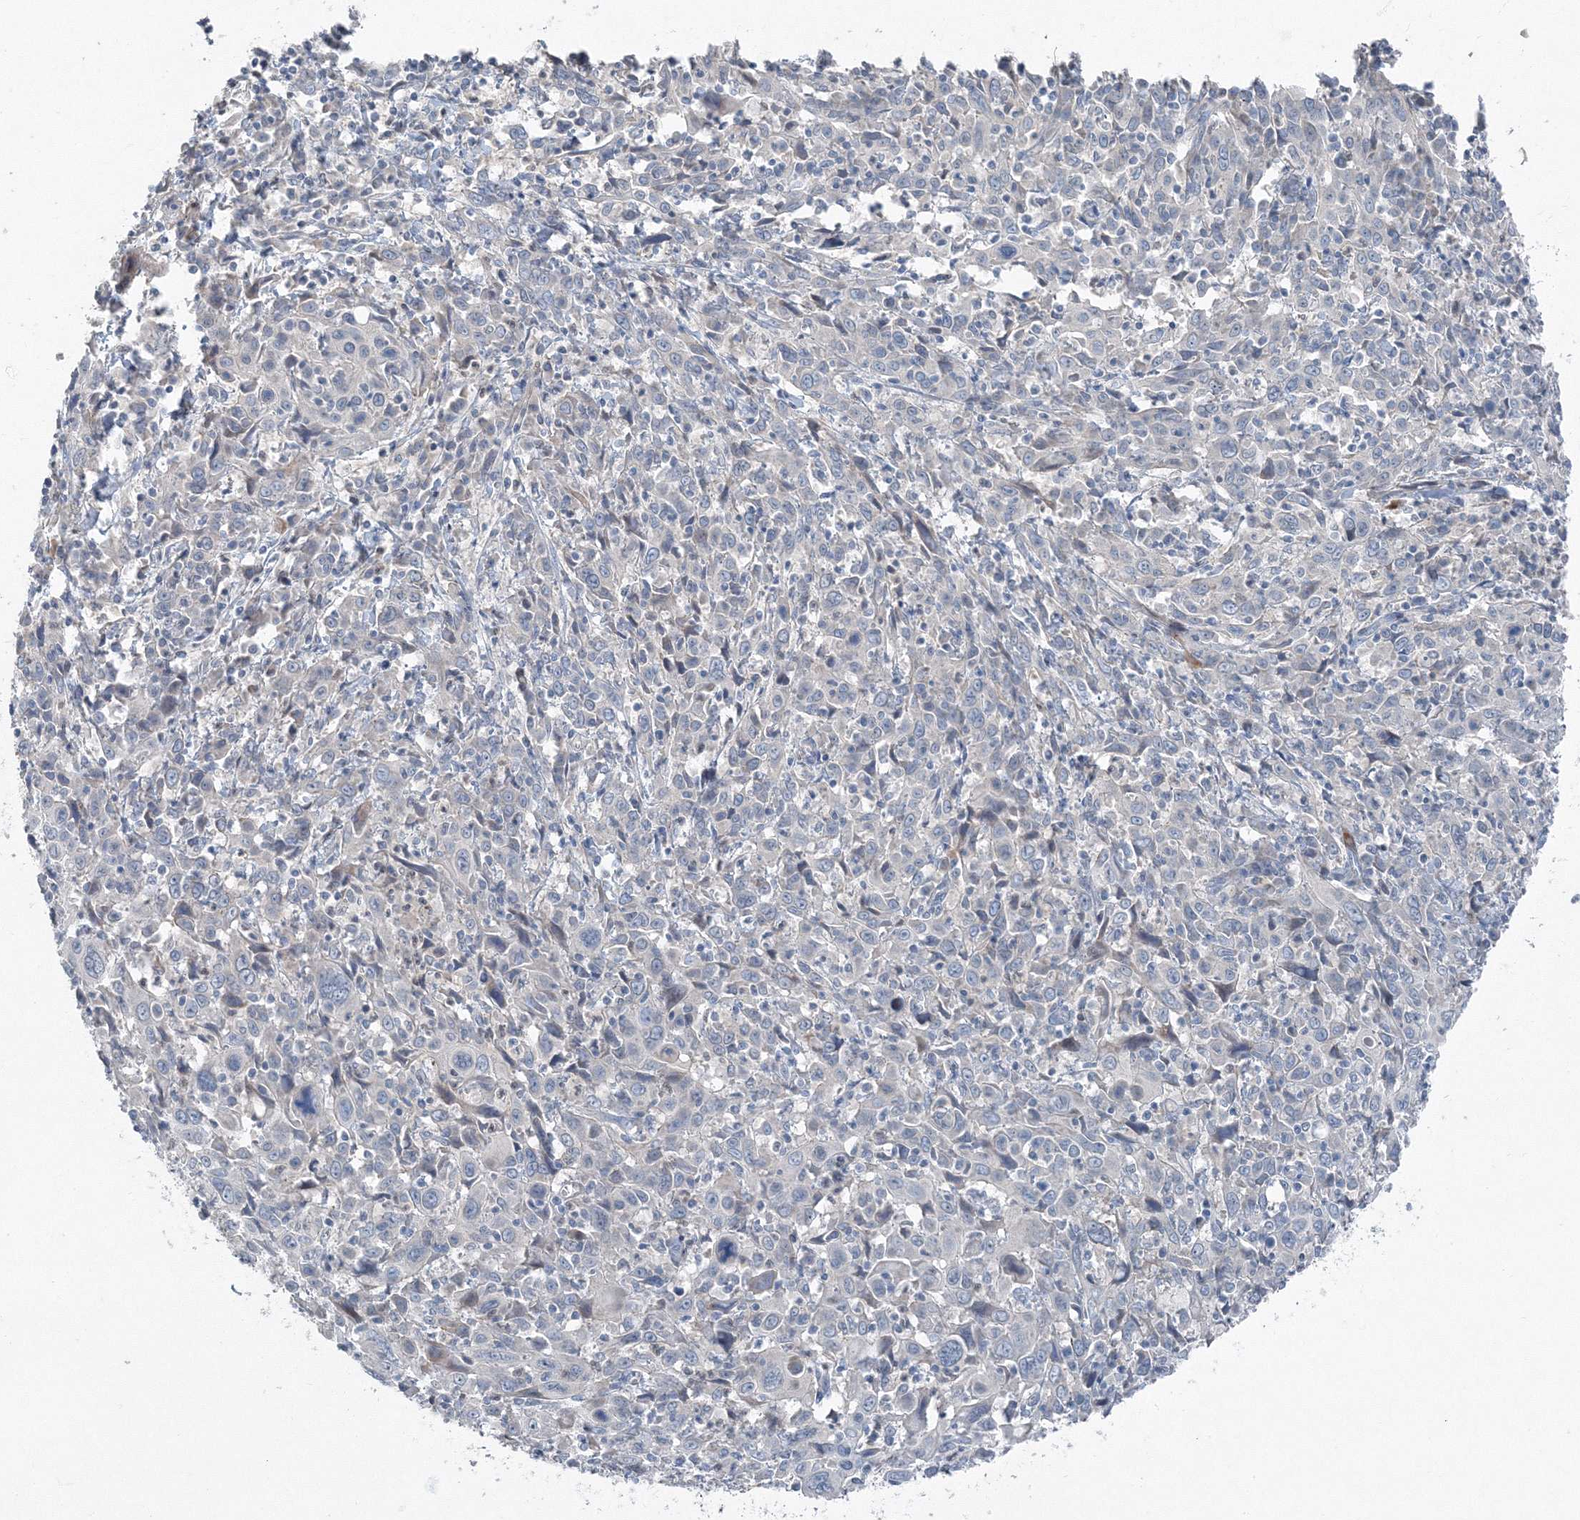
{"staining": {"intensity": "negative", "quantity": "none", "location": "none"}, "tissue": "cervical cancer", "cell_type": "Tumor cells", "image_type": "cancer", "snomed": [{"axis": "morphology", "description": "Squamous cell carcinoma, NOS"}, {"axis": "topography", "description": "Cervix"}], "caption": "Human squamous cell carcinoma (cervical) stained for a protein using immunohistochemistry reveals no staining in tumor cells.", "gene": "AASDH", "patient": {"sex": "female", "age": 46}}